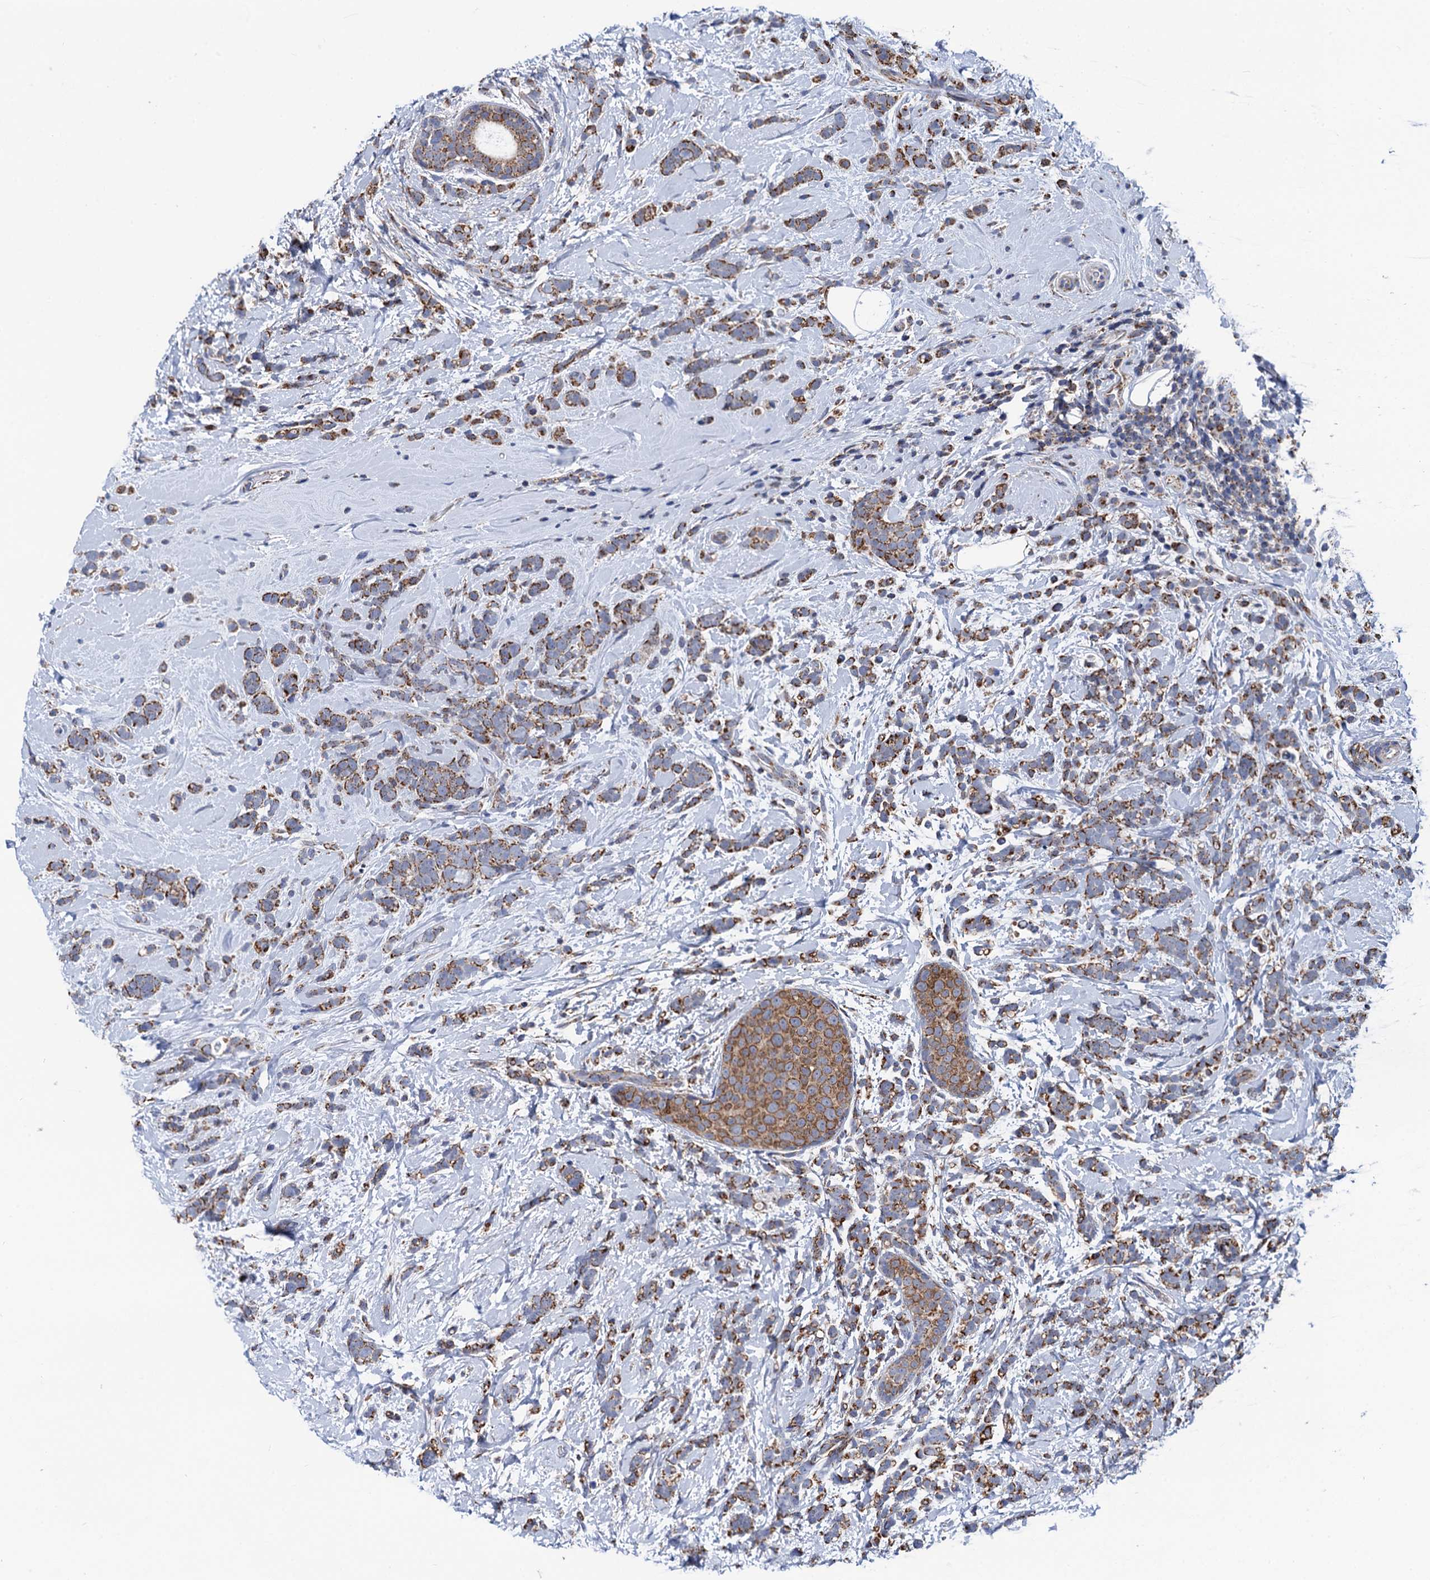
{"staining": {"intensity": "moderate", "quantity": ">75%", "location": "cytoplasmic/membranous"}, "tissue": "breast cancer", "cell_type": "Tumor cells", "image_type": "cancer", "snomed": [{"axis": "morphology", "description": "Lobular carcinoma"}, {"axis": "topography", "description": "Breast"}], "caption": "Tumor cells exhibit medium levels of moderate cytoplasmic/membranous staining in approximately >75% of cells in breast cancer. (Brightfield microscopy of DAB IHC at high magnification).", "gene": "PTCD3", "patient": {"sex": "female", "age": 58}}